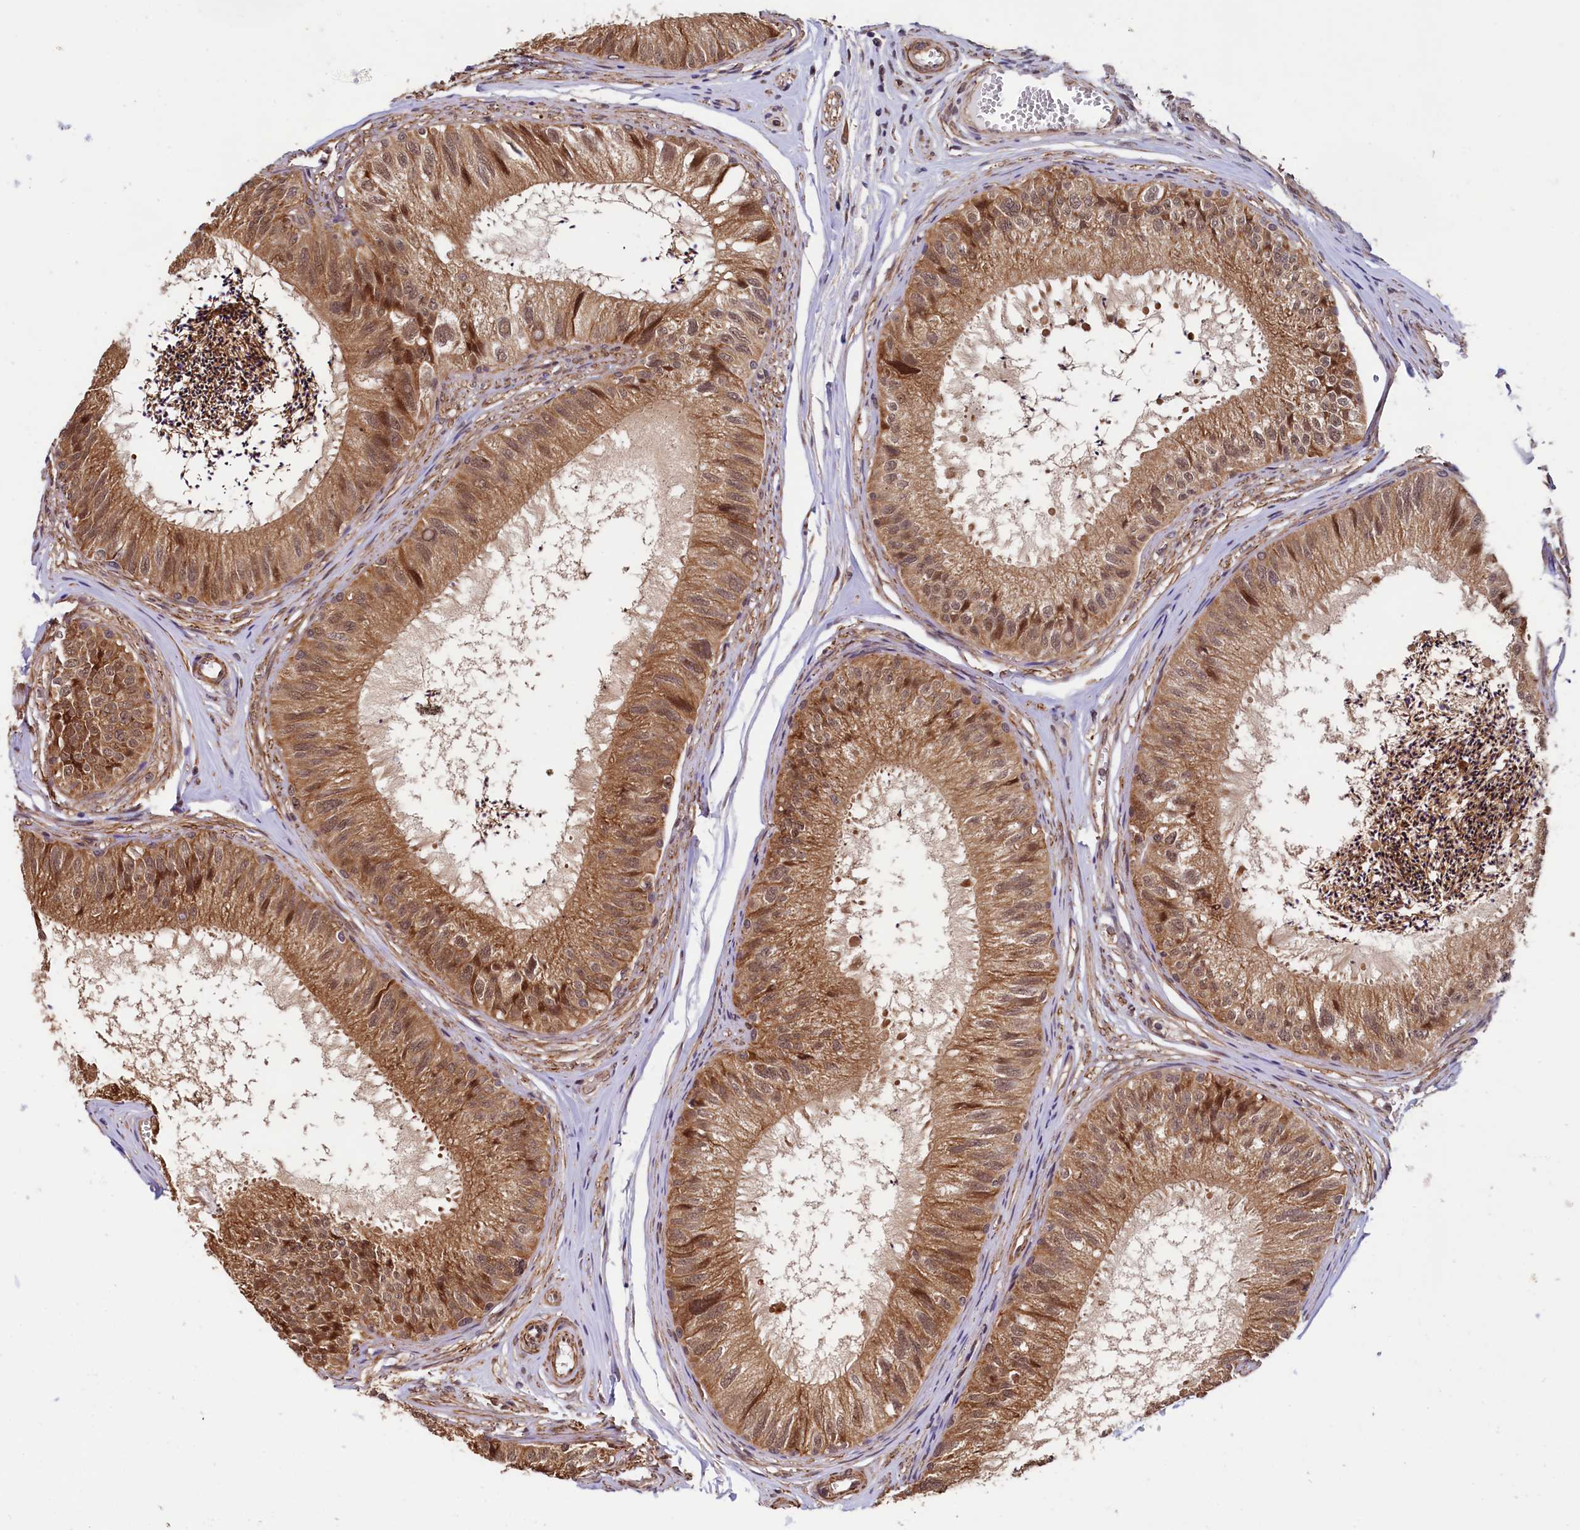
{"staining": {"intensity": "moderate", "quantity": ">75%", "location": "cytoplasmic/membranous"}, "tissue": "epididymis", "cell_type": "Glandular cells", "image_type": "normal", "snomed": [{"axis": "morphology", "description": "Normal tissue, NOS"}, {"axis": "topography", "description": "Epididymis"}], "caption": "Epididymis stained with IHC demonstrates moderate cytoplasmic/membranous staining in about >75% of glandular cells.", "gene": "LEO1", "patient": {"sex": "male", "age": 79}}